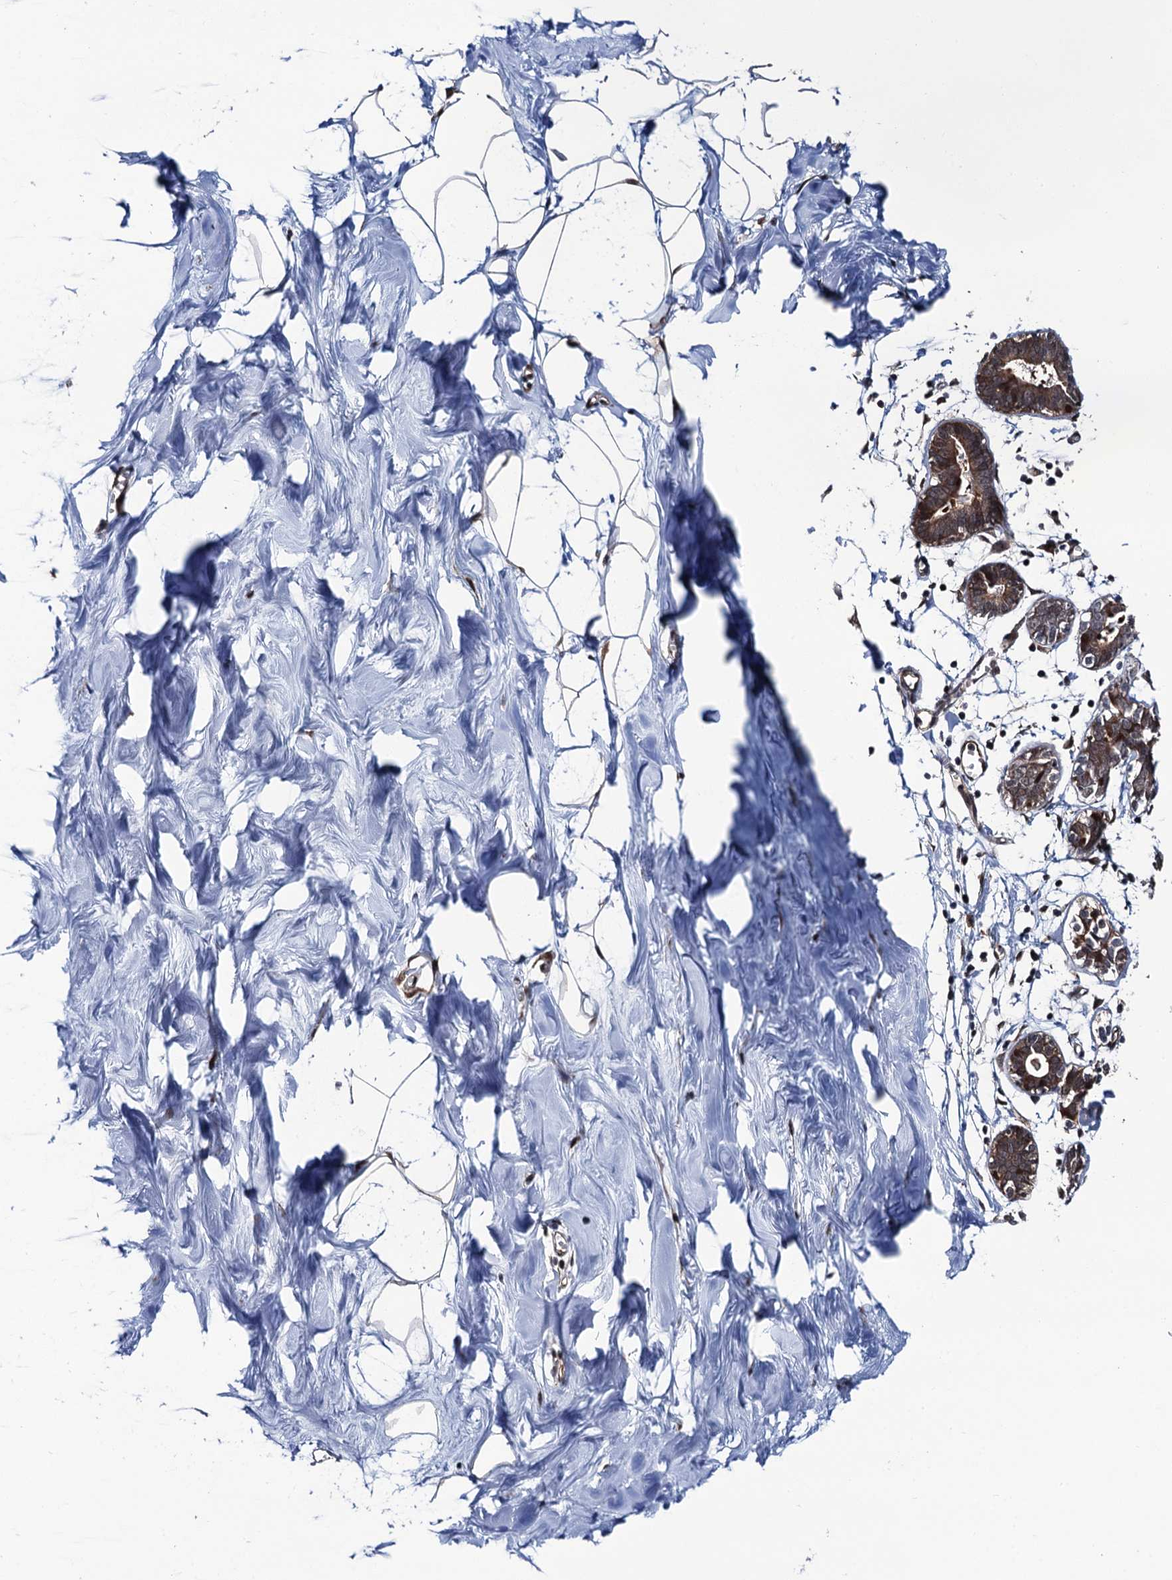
{"staining": {"intensity": "moderate", "quantity": ">75%", "location": "cytoplasmic/membranous,nuclear"}, "tissue": "breast", "cell_type": "Adipocytes", "image_type": "normal", "snomed": [{"axis": "morphology", "description": "Normal tissue, NOS"}, {"axis": "topography", "description": "Breast"}], "caption": "Immunohistochemistry (IHC) histopathology image of unremarkable human breast stained for a protein (brown), which demonstrates medium levels of moderate cytoplasmic/membranous,nuclear expression in about >75% of adipocytes.", "gene": "CDC23", "patient": {"sex": "female", "age": 27}}